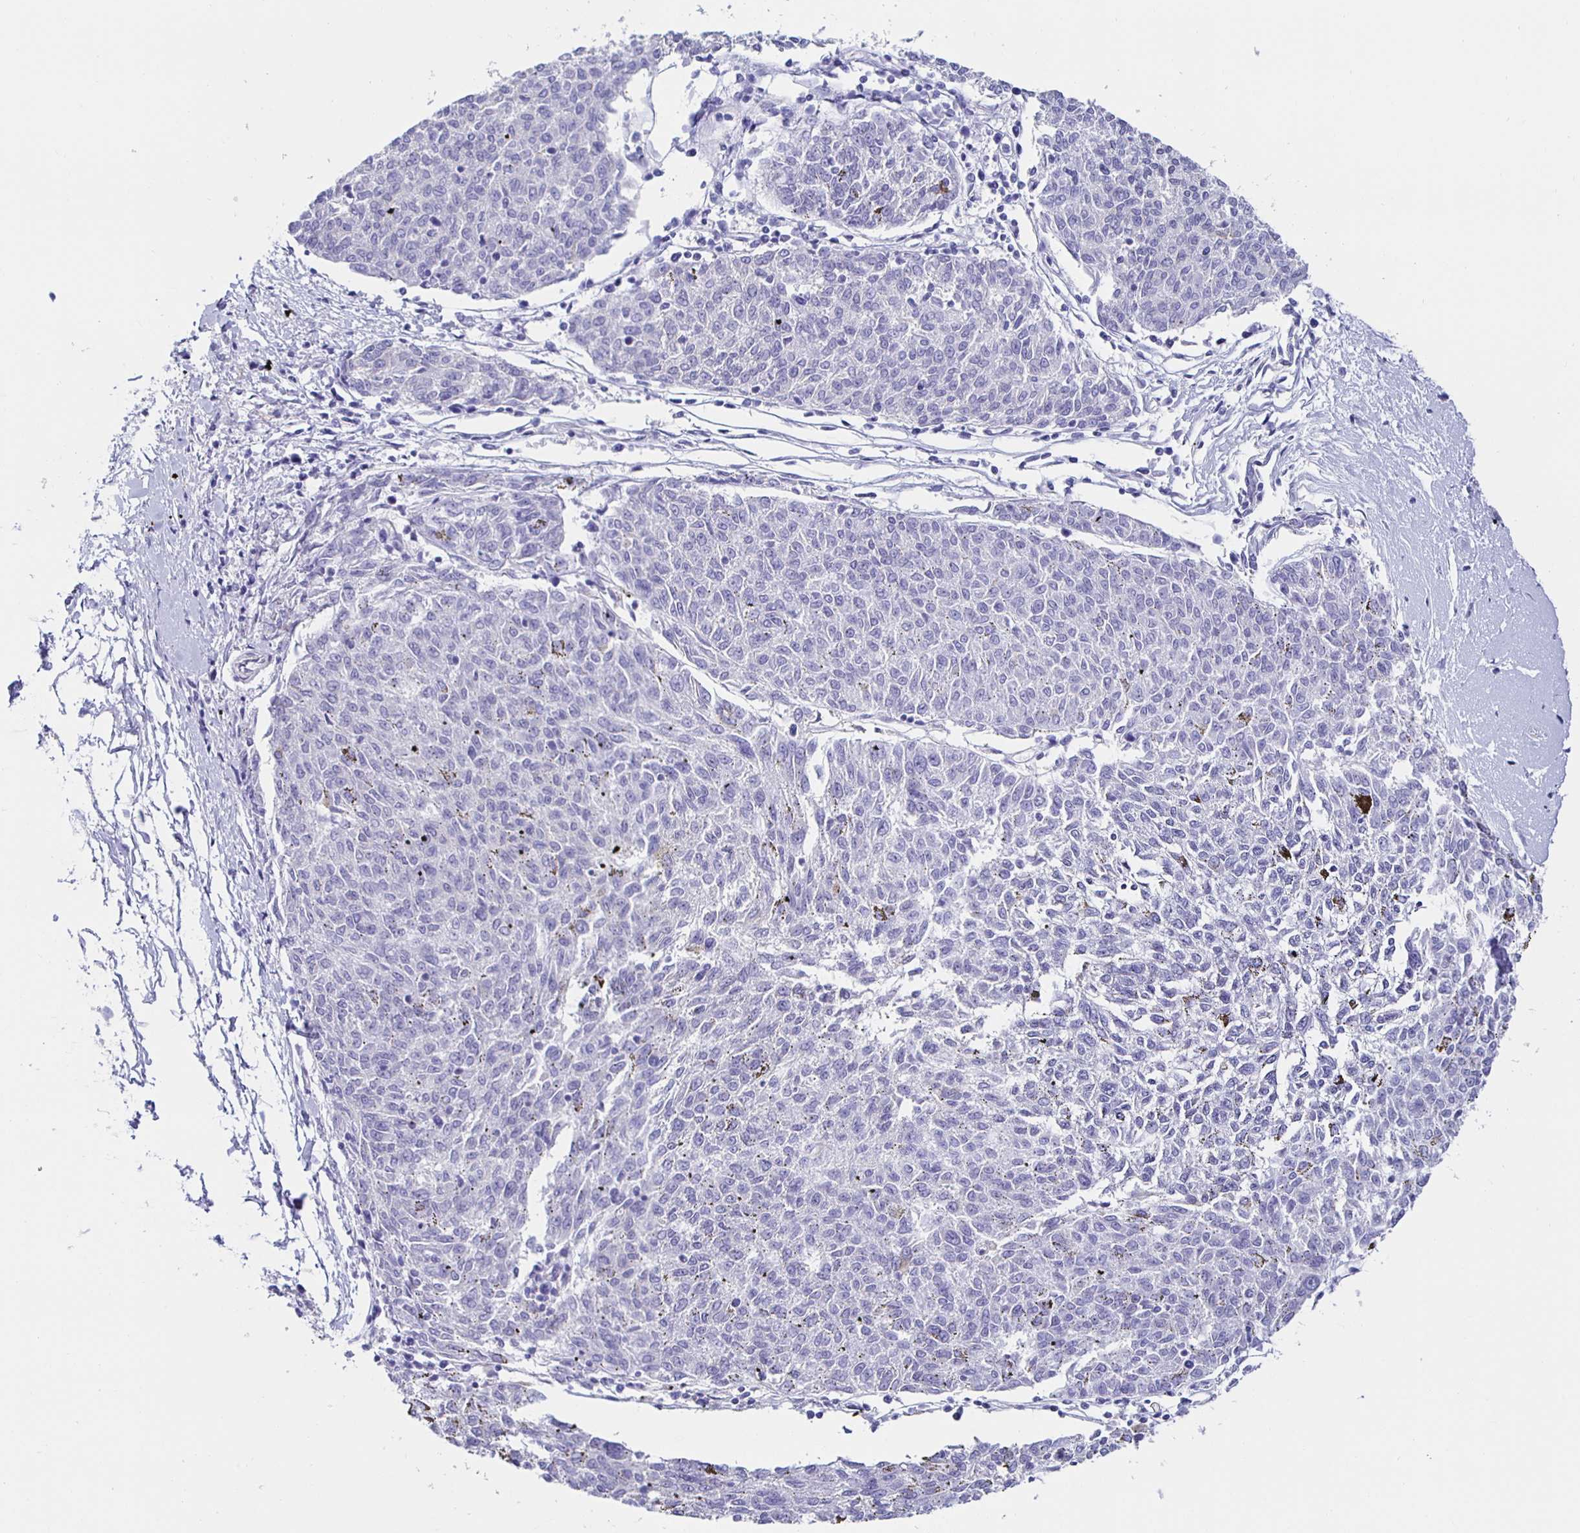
{"staining": {"intensity": "negative", "quantity": "none", "location": "none"}, "tissue": "melanoma", "cell_type": "Tumor cells", "image_type": "cancer", "snomed": [{"axis": "morphology", "description": "Malignant melanoma, NOS"}, {"axis": "topography", "description": "Skin"}], "caption": "This histopathology image is of melanoma stained with immunohistochemistry to label a protein in brown with the nuclei are counter-stained blue. There is no expression in tumor cells. (DAB (3,3'-diaminobenzidine) IHC with hematoxylin counter stain).", "gene": "HSPA4L", "patient": {"sex": "female", "age": 72}}